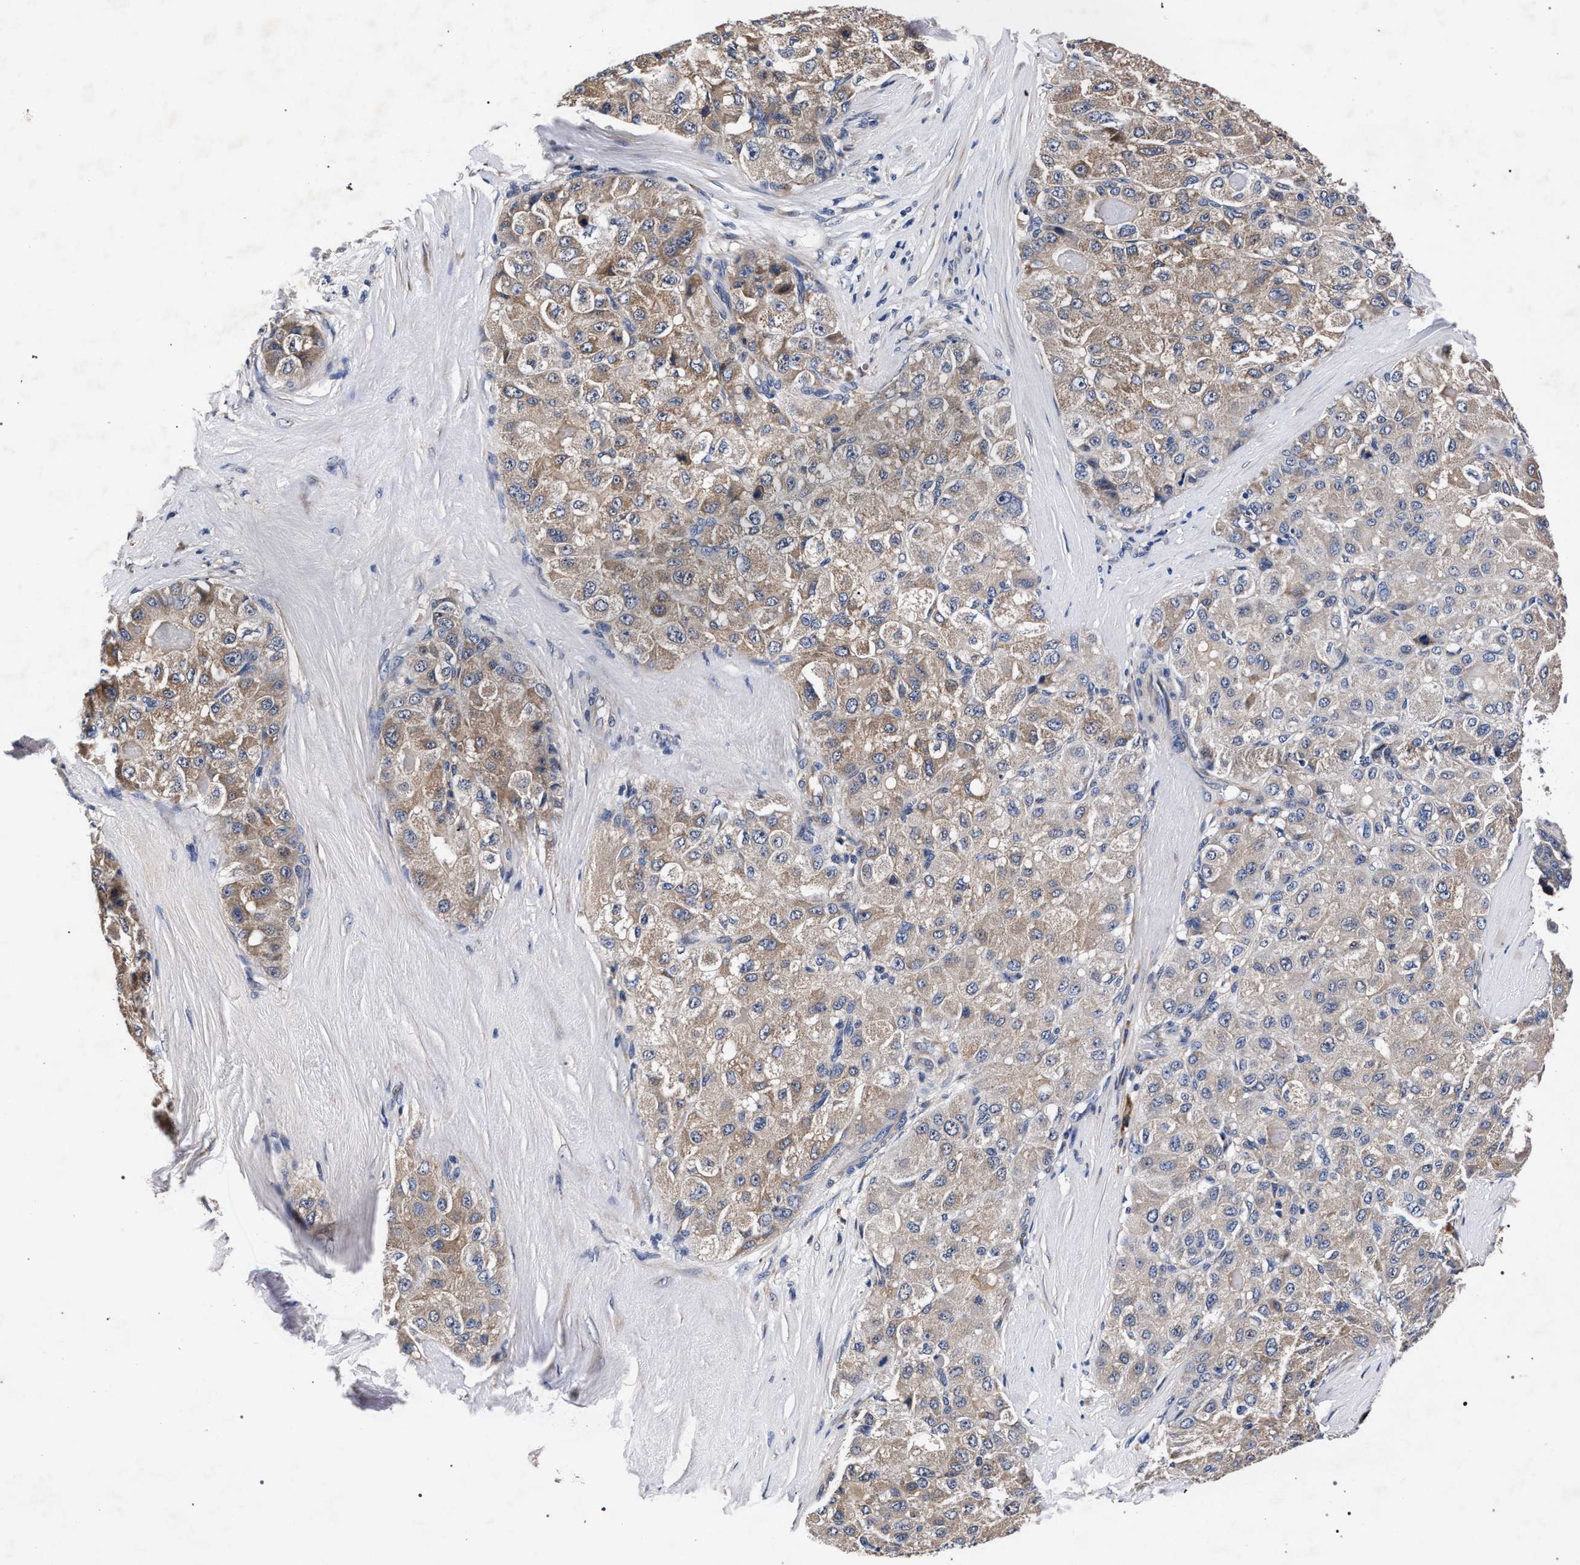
{"staining": {"intensity": "moderate", "quantity": "25%-75%", "location": "cytoplasmic/membranous"}, "tissue": "liver cancer", "cell_type": "Tumor cells", "image_type": "cancer", "snomed": [{"axis": "morphology", "description": "Carcinoma, Hepatocellular, NOS"}, {"axis": "topography", "description": "Liver"}], "caption": "IHC (DAB (3,3'-diaminobenzidine)) staining of liver cancer (hepatocellular carcinoma) exhibits moderate cytoplasmic/membranous protein positivity in about 25%-75% of tumor cells. Nuclei are stained in blue.", "gene": "CFAP95", "patient": {"sex": "male", "age": 80}}